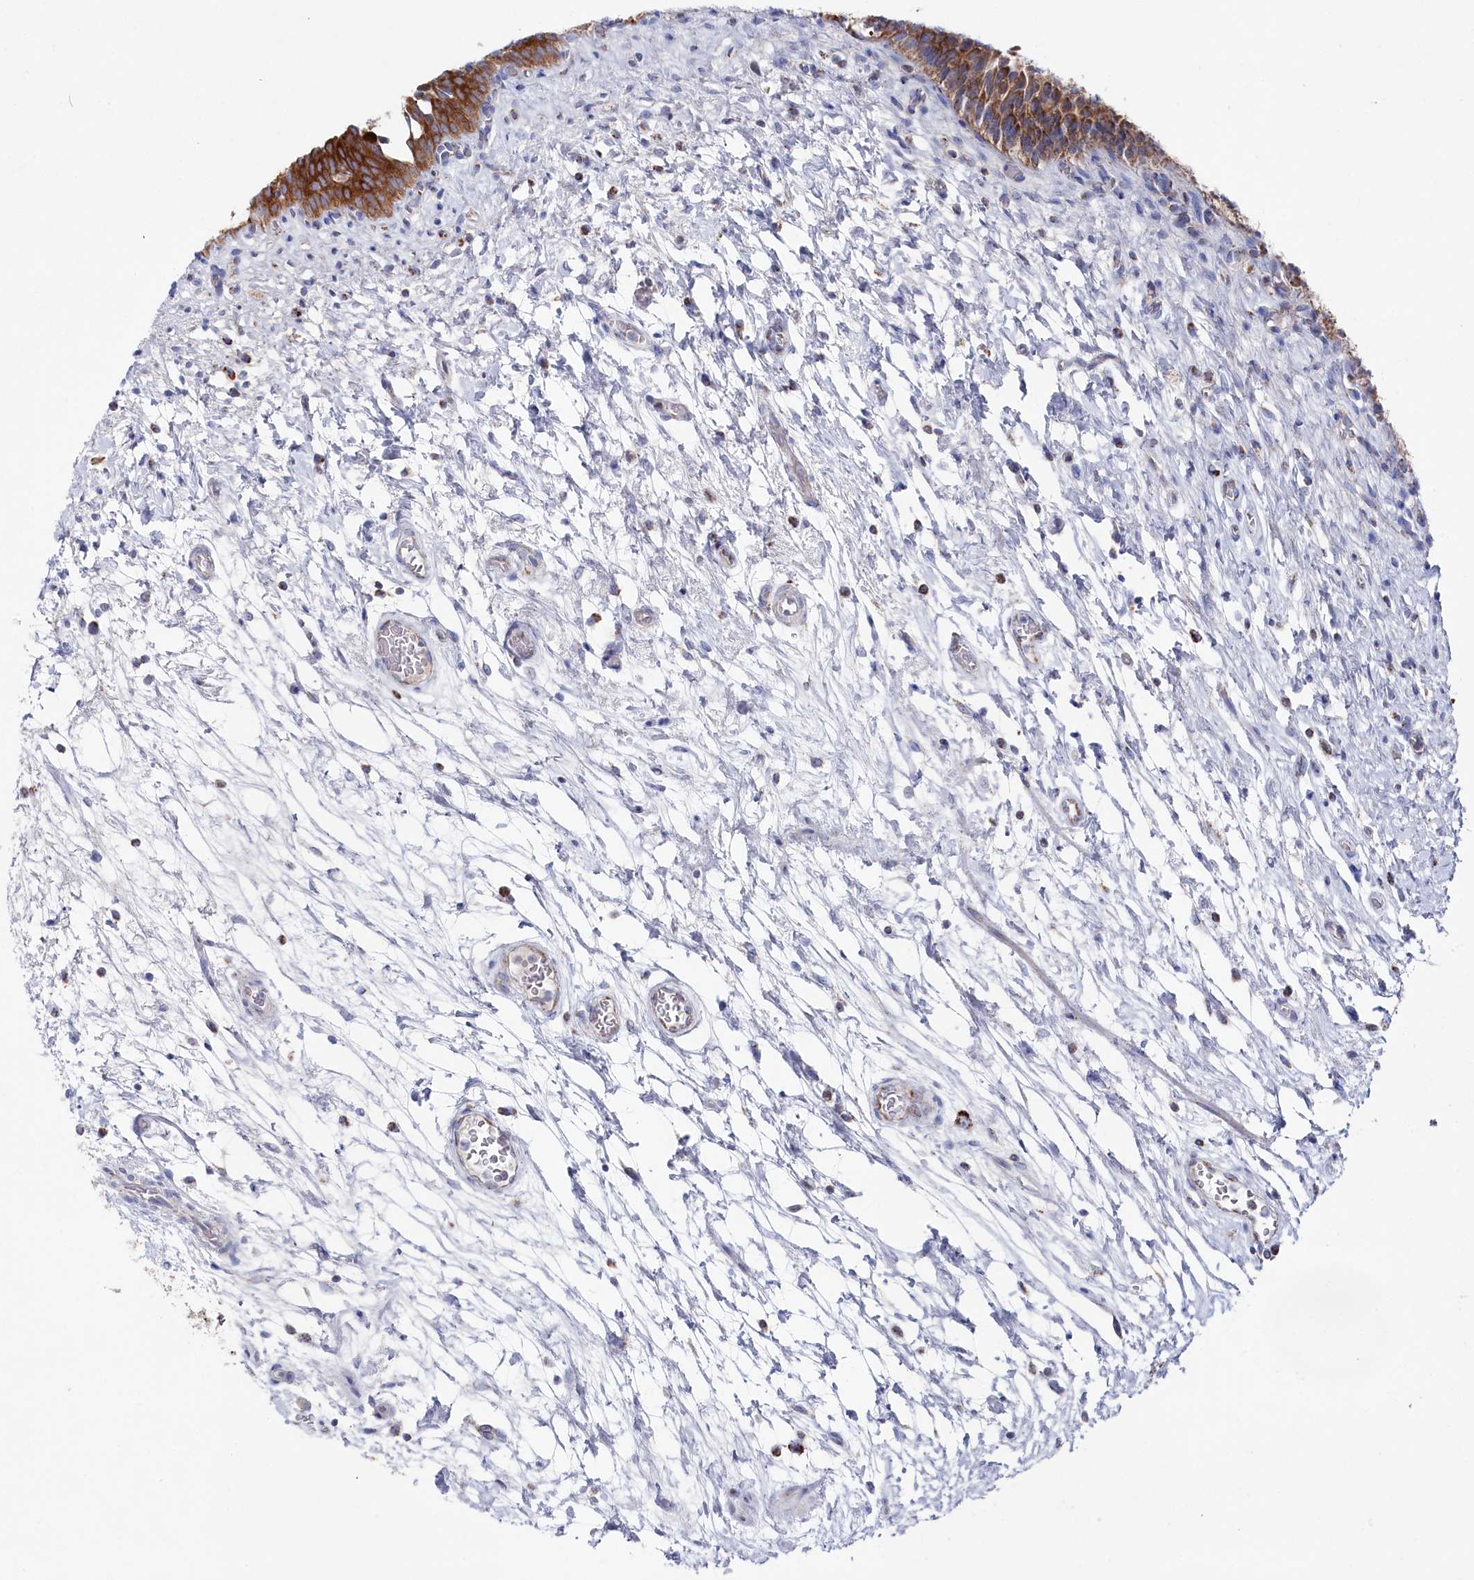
{"staining": {"intensity": "strong", "quantity": ">75%", "location": "cytoplasmic/membranous"}, "tissue": "urinary bladder", "cell_type": "Urothelial cells", "image_type": "normal", "snomed": [{"axis": "morphology", "description": "Normal tissue, NOS"}, {"axis": "topography", "description": "Urinary bladder"}], "caption": "This histopathology image displays unremarkable urinary bladder stained with immunohistochemistry to label a protein in brown. The cytoplasmic/membranous of urothelial cells show strong positivity for the protein. Nuclei are counter-stained blue.", "gene": "GLS2", "patient": {"sex": "male", "age": 83}}